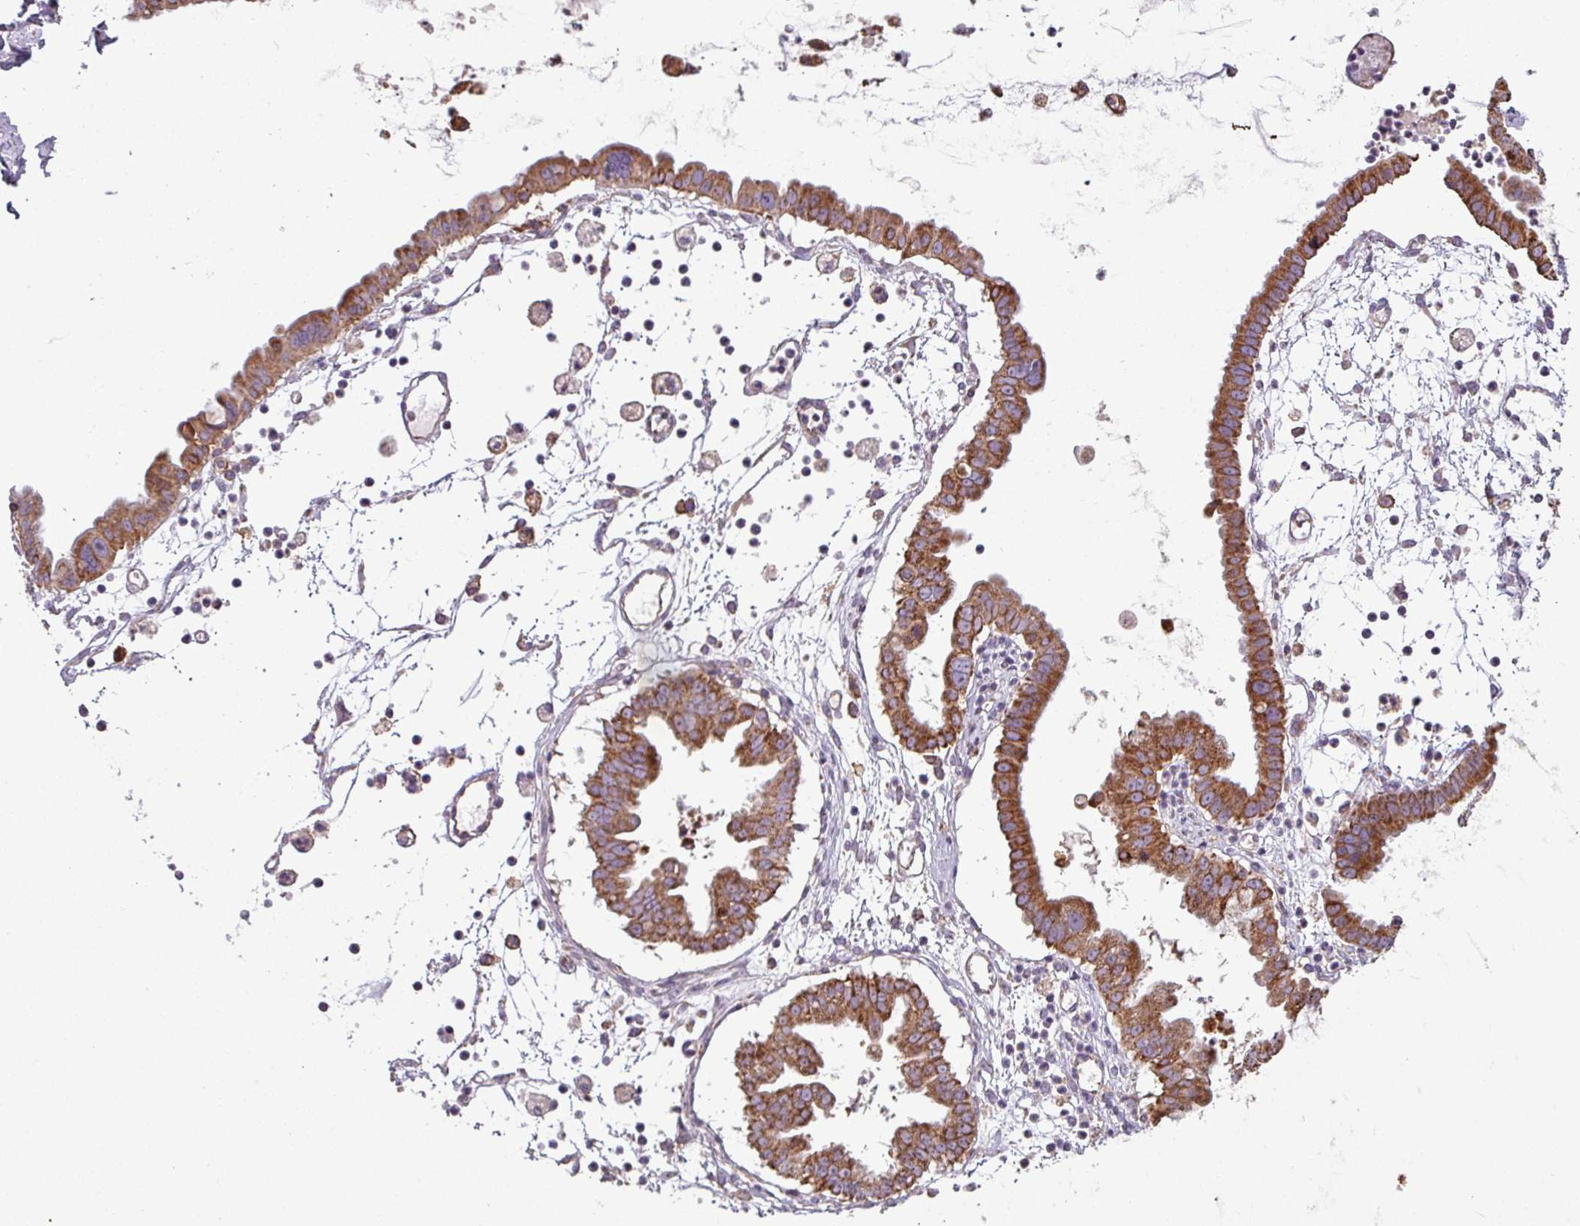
{"staining": {"intensity": "strong", "quantity": ">75%", "location": "cytoplasmic/membranous"}, "tissue": "ovarian cancer", "cell_type": "Tumor cells", "image_type": "cancer", "snomed": [{"axis": "morphology", "description": "Cystadenocarcinoma, mucinous, NOS"}, {"axis": "topography", "description": "Ovary"}], "caption": "Strong cytoplasmic/membranous protein positivity is identified in about >75% of tumor cells in ovarian mucinous cystadenocarcinoma. The staining is performed using DAB (3,3'-diaminobenzidine) brown chromogen to label protein expression. The nuclei are counter-stained blue using hematoxylin.", "gene": "SQOR", "patient": {"sex": "female", "age": 61}}